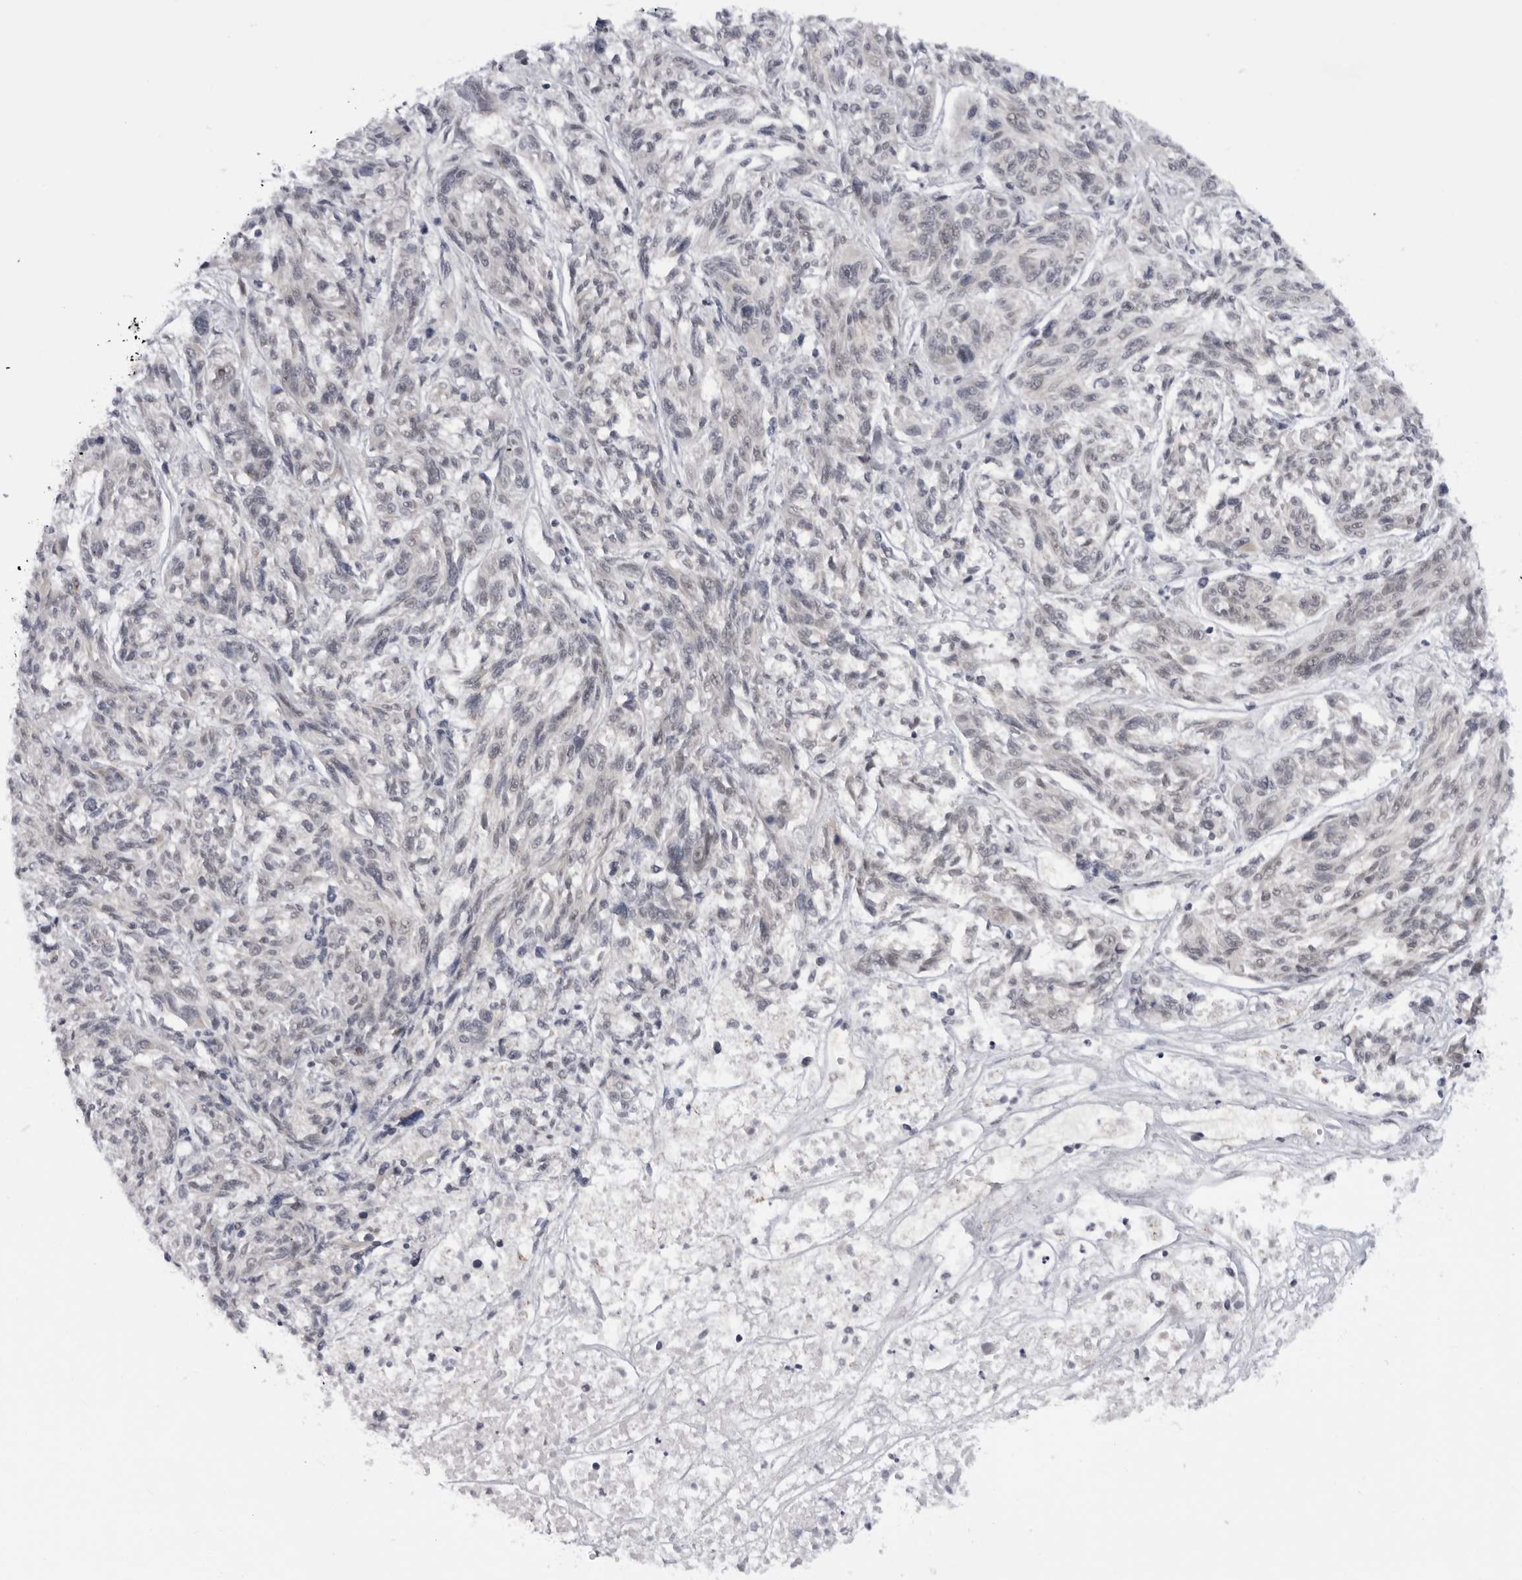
{"staining": {"intensity": "negative", "quantity": "none", "location": "none"}, "tissue": "melanoma", "cell_type": "Tumor cells", "image_type": "cancer", "snomed": [{"axis": "morphology", "description": "Malignant melanoma, NOS"}, {"axis": "topography", "description": "Skin"}], "caption": "A photomicrograph of melanoma stained for a protein displays no brown staining in tumor cells.", "gene": "ALPK2", "patient": {"sex": "male", "age": 53}}